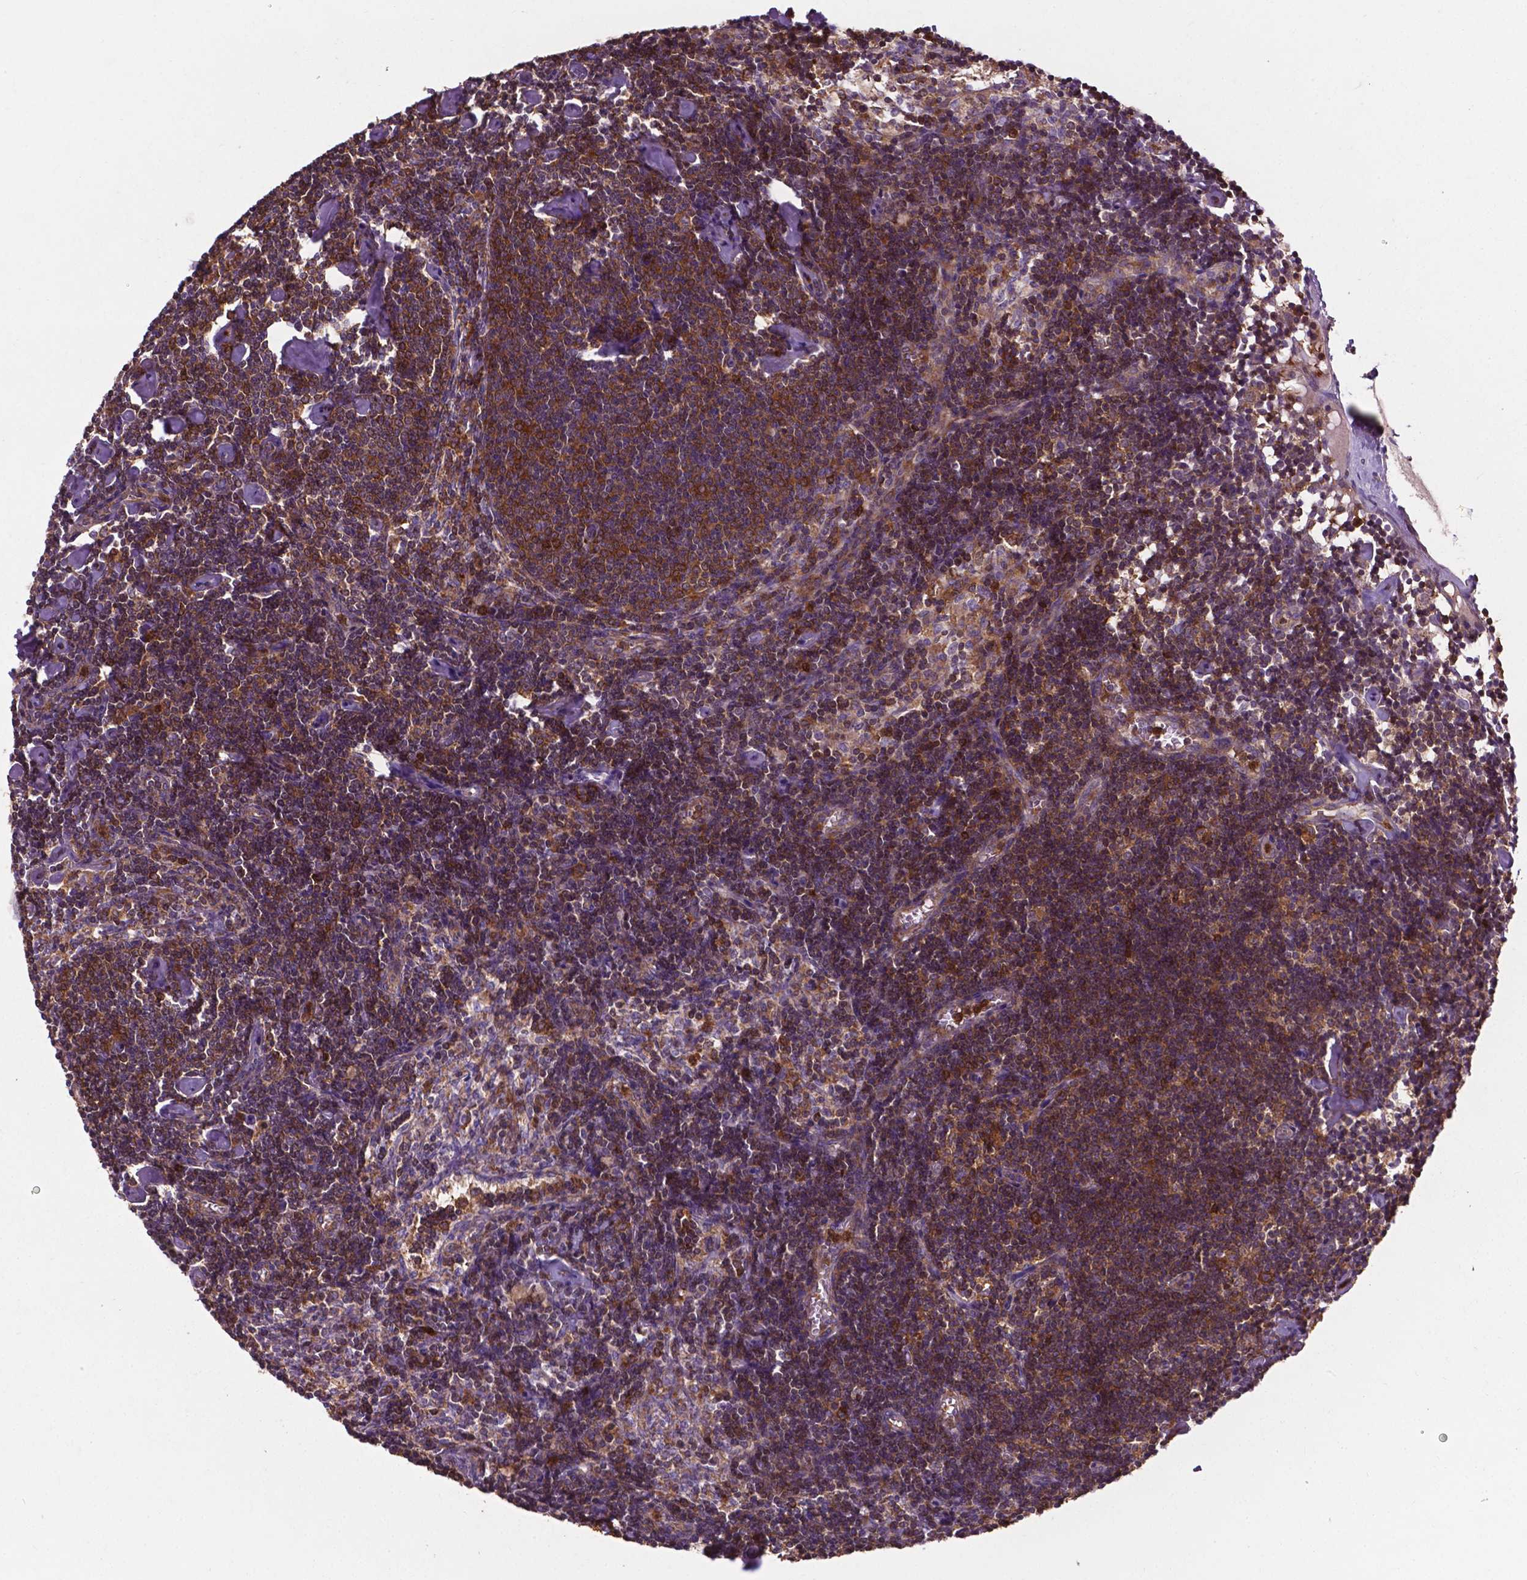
{"staining": {"intensity": "strong", "quantity": ">75%", "location": "cytoplasmic/membranous"}, "tissue": "lymph node", "cell_type": "Germinal center cells", "image_type": "normal", "snomed": [{"axis": "morphology", "description": "Normal tissue, NOS"}, {"axis": "topography", "description": "Lymph node"}], "caption": "IHC (DAB (3,3'-diaminobenzidine)) staining of normal lymph node shows strong cytoplasmic/membranous protein expression in approximately >75% of germinal center cells. (DAB IHC with brightfield microscopy, high magnification).", "gene": "SMAD3", "patient": {"sex": "female", "age": 42}}